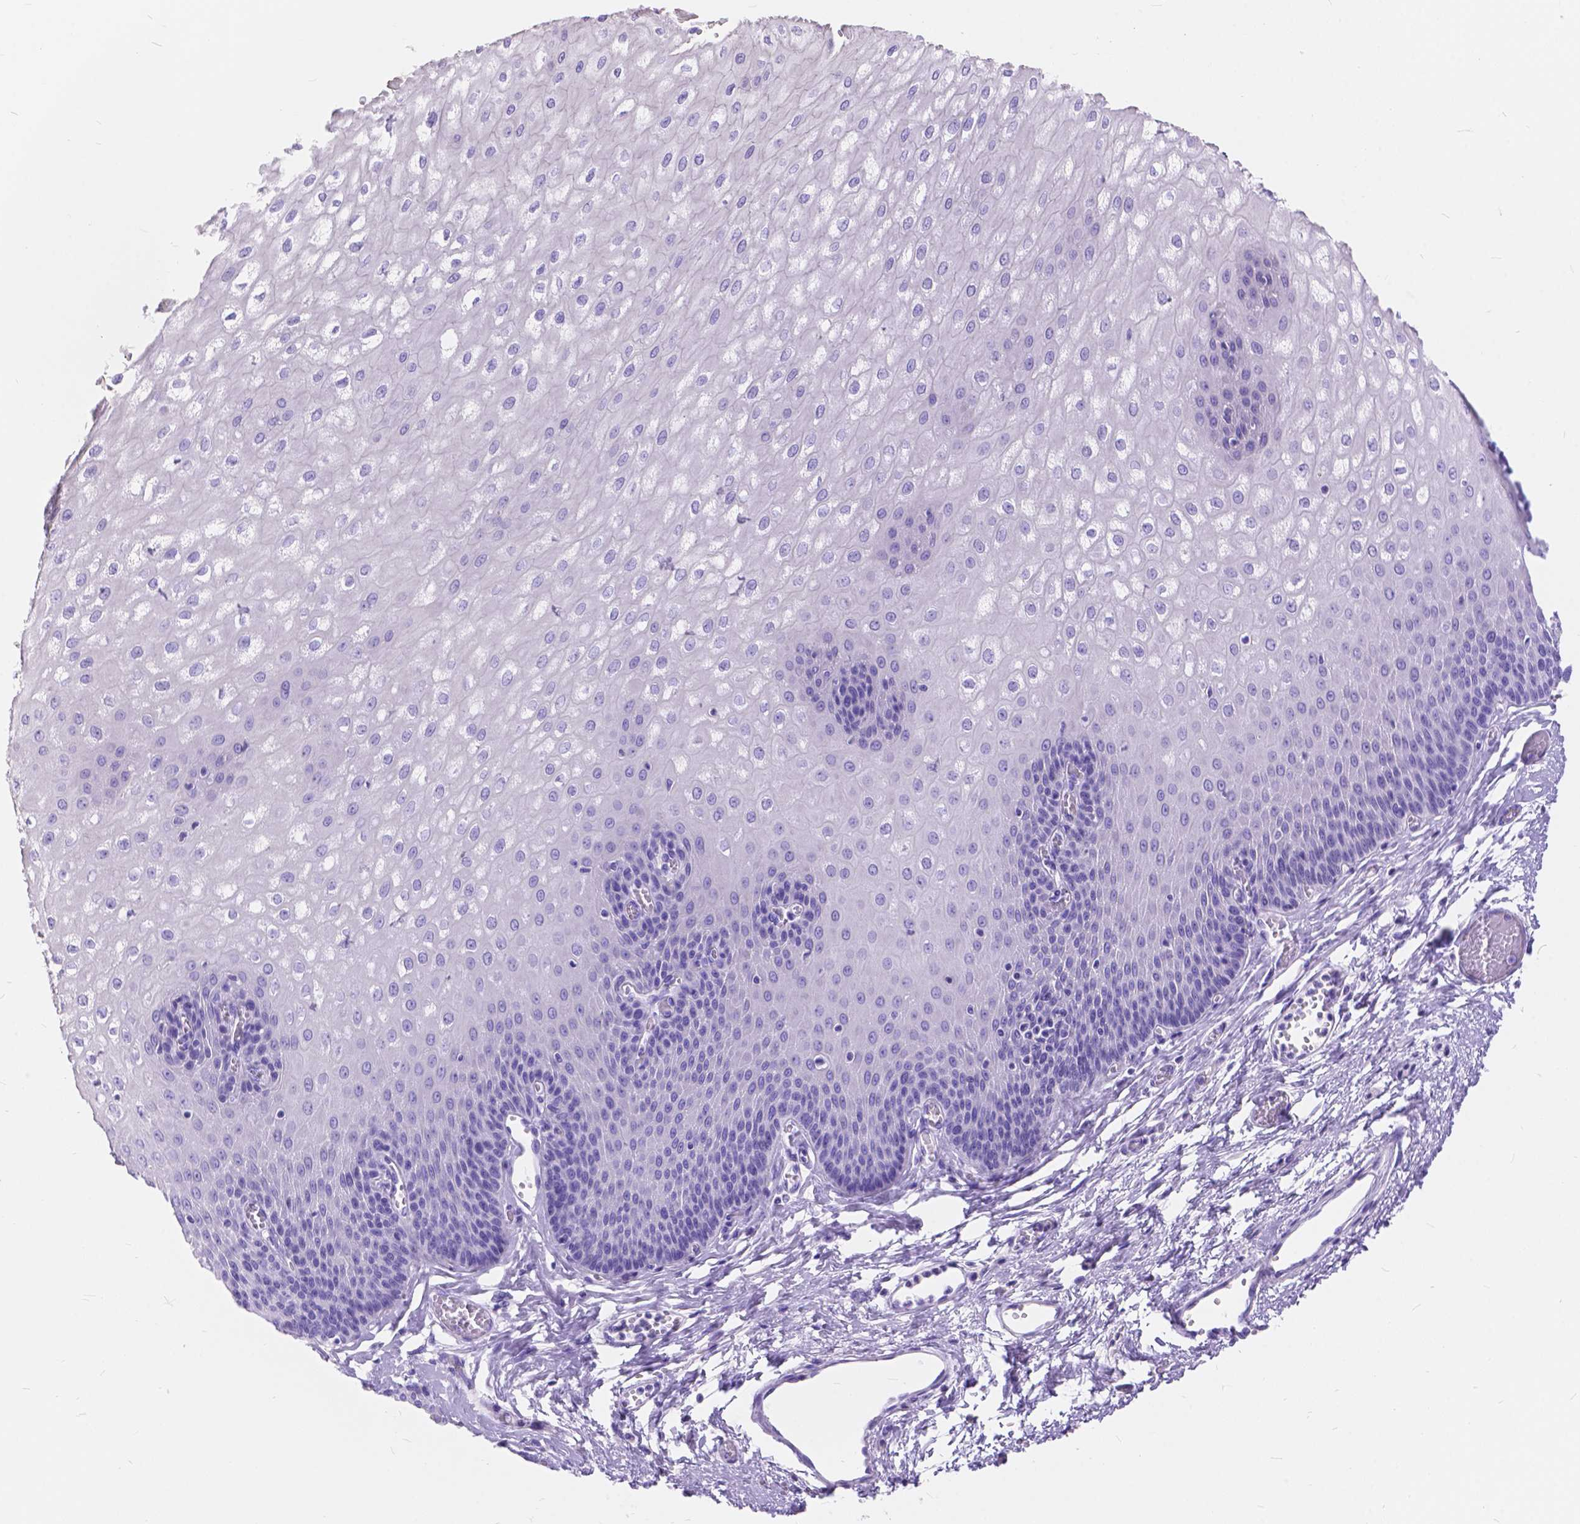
{"staining": {"intensity": "negative", "quantity": "none", "location": "none"}, "tissue": "esophagus", "cell_type": "Squamous epithelial cells", "image_type": "normal", "snomed": [{"axis": "morphology", "description": "Normal tissue, NOS"}, {"axis": "topography", "description": "Esophagus"}], "caption": "Esophagus stained for a protein using immunohistochemistry (IHC) displays no staining squamous epithelial cells.", "gene": "FOXL2", "patient": {"sex": "male", "age": 60}}